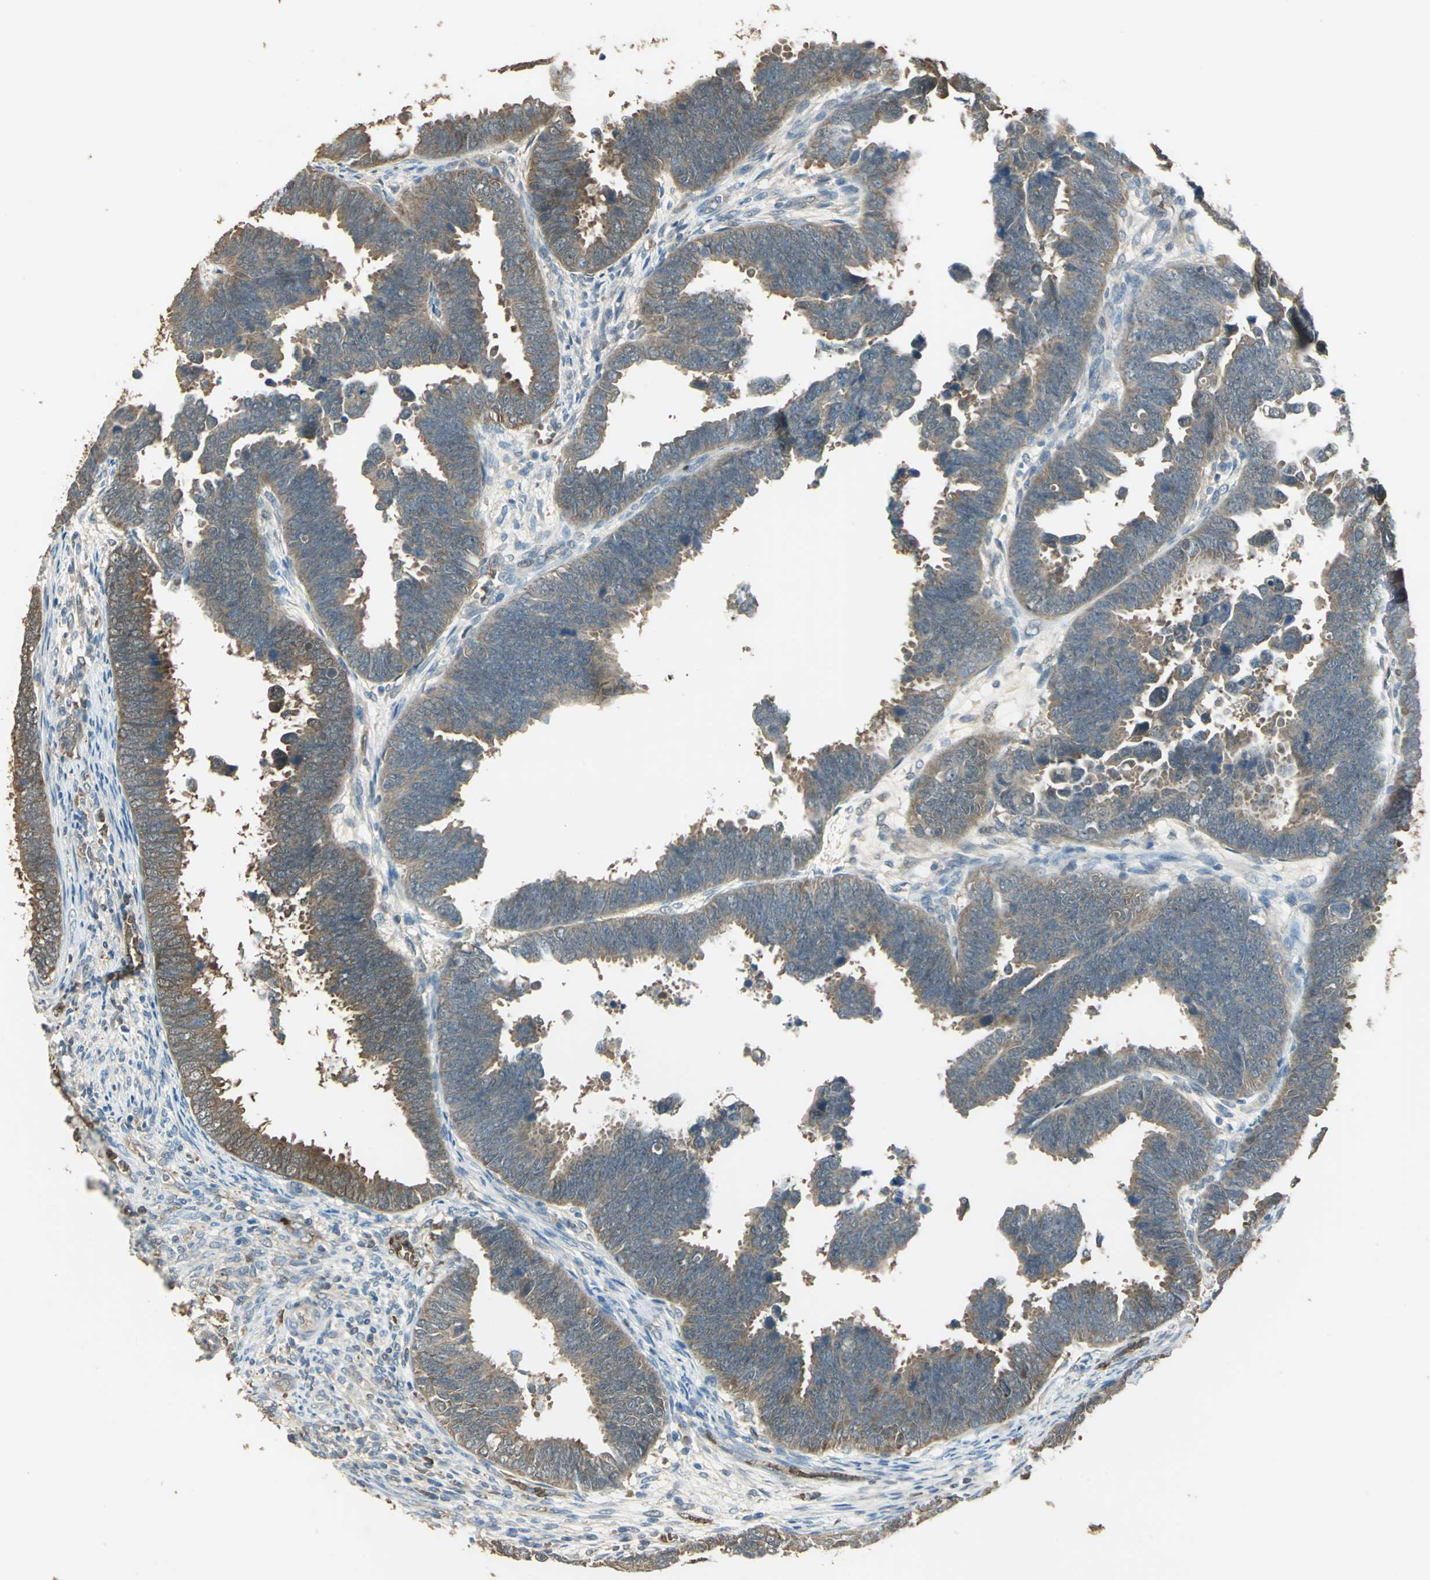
{"staining": {"intensity": "strong", "quantity": ">75%", "location": "cytoplasmic/membranous"}, "tissue": "endometrial cancer", "cell_type": "Tumor cells", "image_type": "cancer", "snomed": [{"axis": "morphology", "description": "Adenocarcinoma, NOS"}, {"axis": "topography", "description": "Endometrium"}], "caption": "DAB immunohistochemical staining of human adenocarcinoma (endometrial) reveals strong cytoplasmic/membranous protein staining in approximately >75% of tumor cells.", "gene": "DDAH1", "patient": {"sex": "female", "age": 75}}